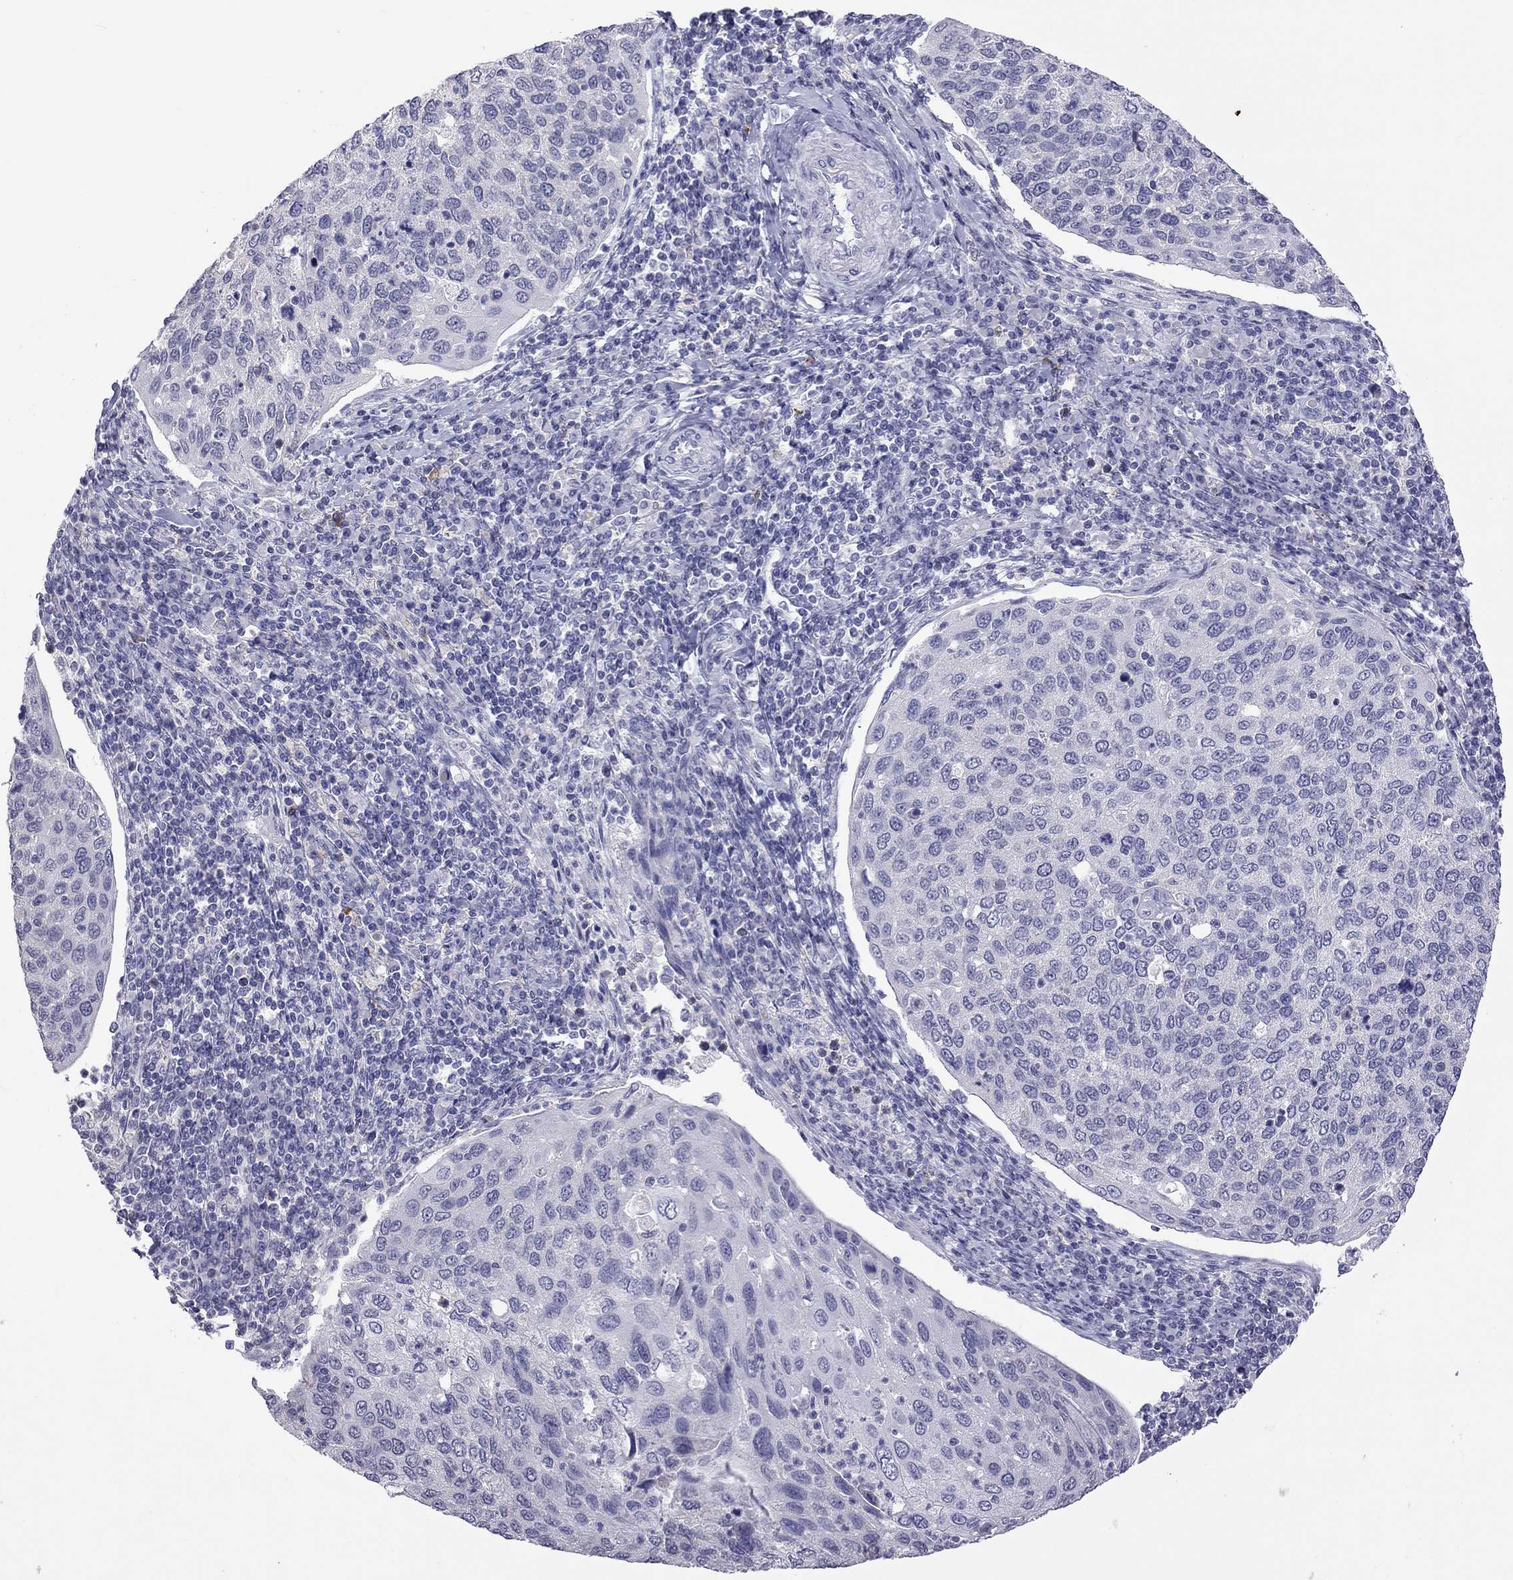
{"staining": {"intensity": "negative", "quantity": "none", "location": "none"}, "tissue": "cervical cancer", "cell_type": "Tumor cells", "image_type": "cancer", "snomed": [{"axis": "morphology", "description": "Squamous cell carcinoma, NOS"}, {"axis": "topography", "description": "Cervix"}], "caption": "Histopathology image shows no significant protein expression in tumor cells of cervical cancer (squamous cell carcinoma).", "gene": "PPP1R3A", "patient": {"sex": "female", "age": 54}}